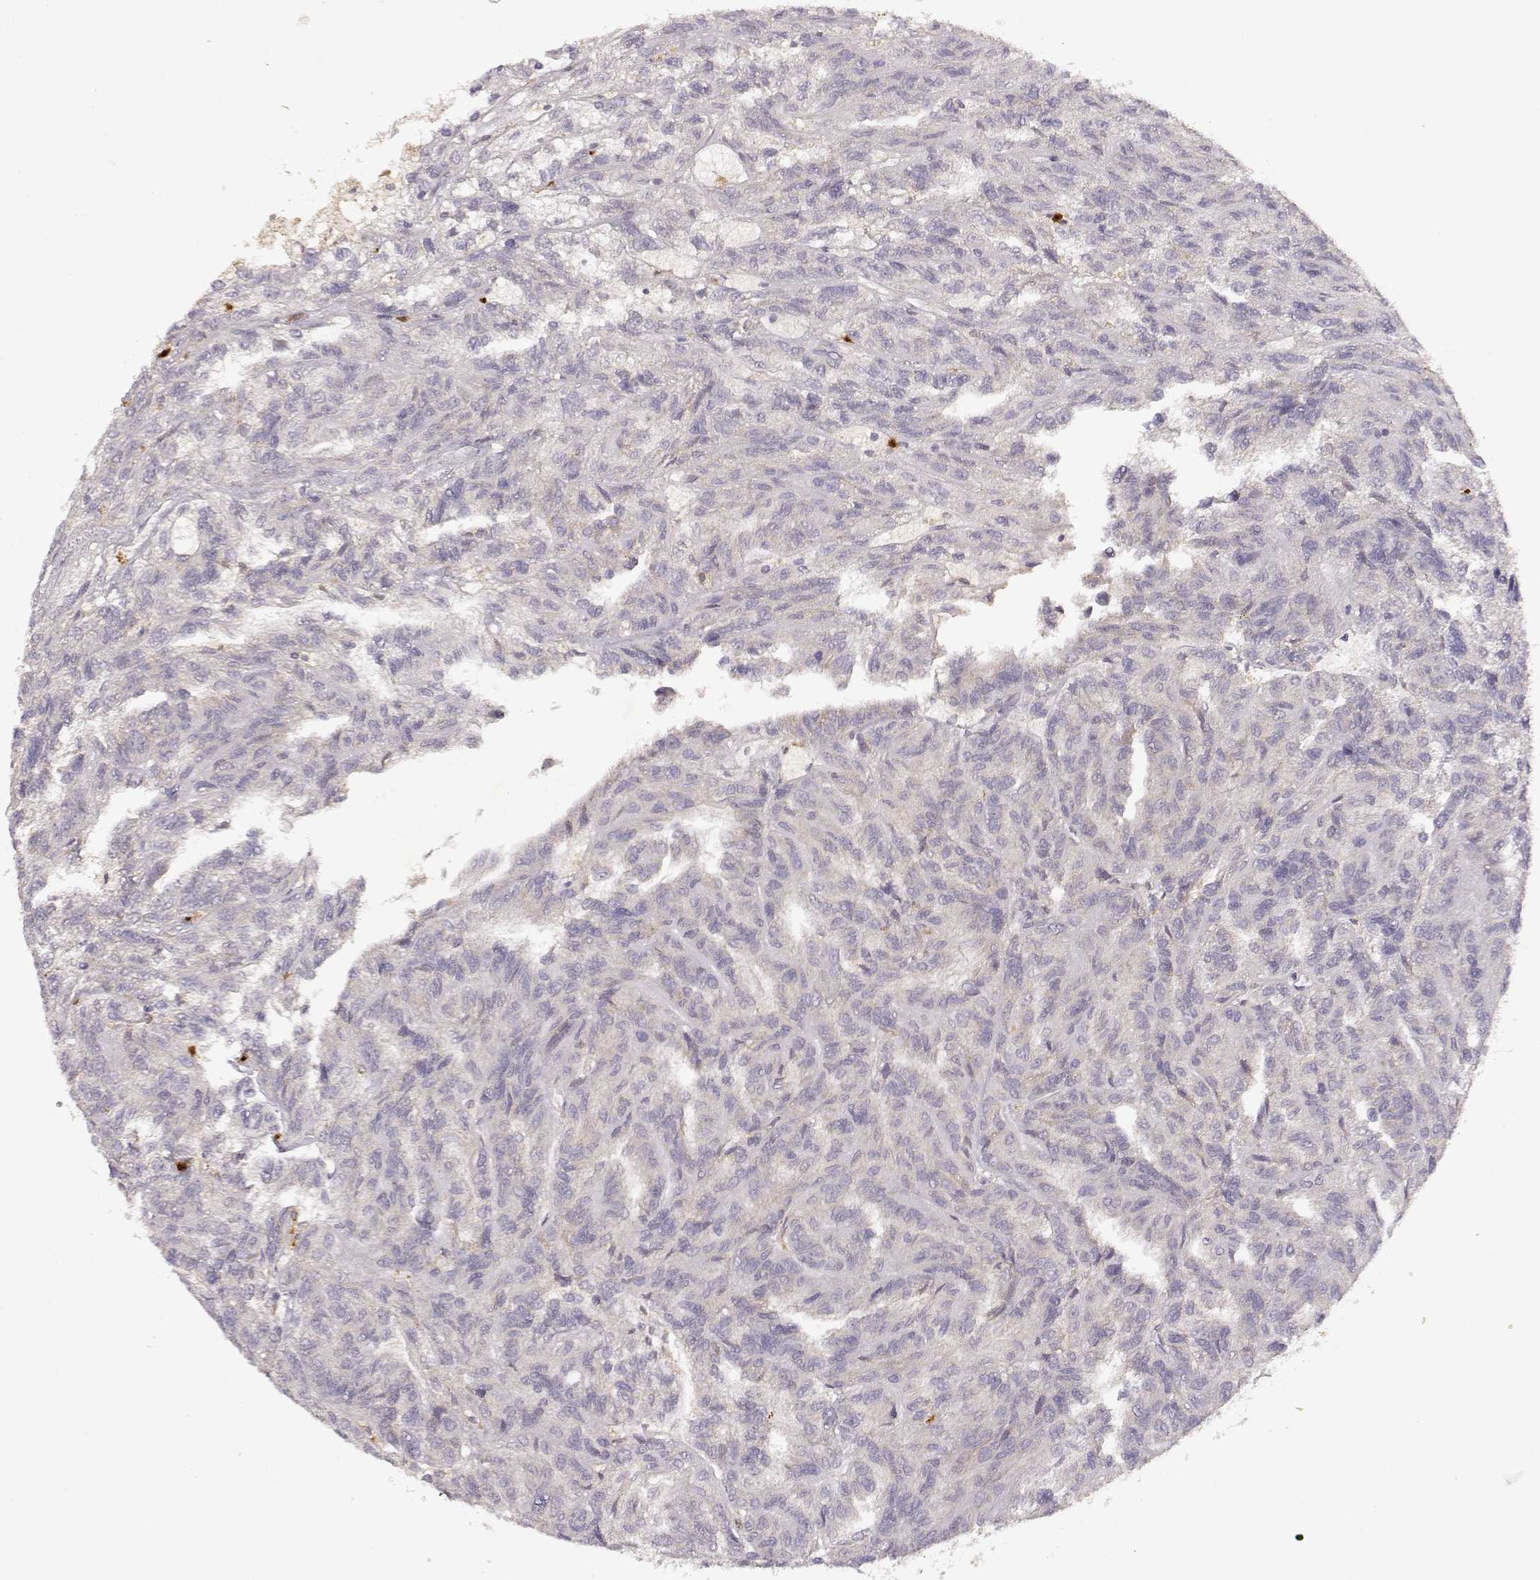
{"staining": {"intensity": "negative", "quantity": "none", "location": "none"}, "tissue": "renal cancer", "cell_type": "Tumor cells", "image_type": "cancer", "snomed": [{"axis": "morphology", "description": "Adenocarcinoma, NOS"}, {"axis": "topography", "description": "Kidney"}], "caption": "Human renal adenocarcinoma stained for a protein using IHC shows no positivity in tumor cells.", "gene": "ARHGEF2", "patient": {"sex": "male", "age": 79}}